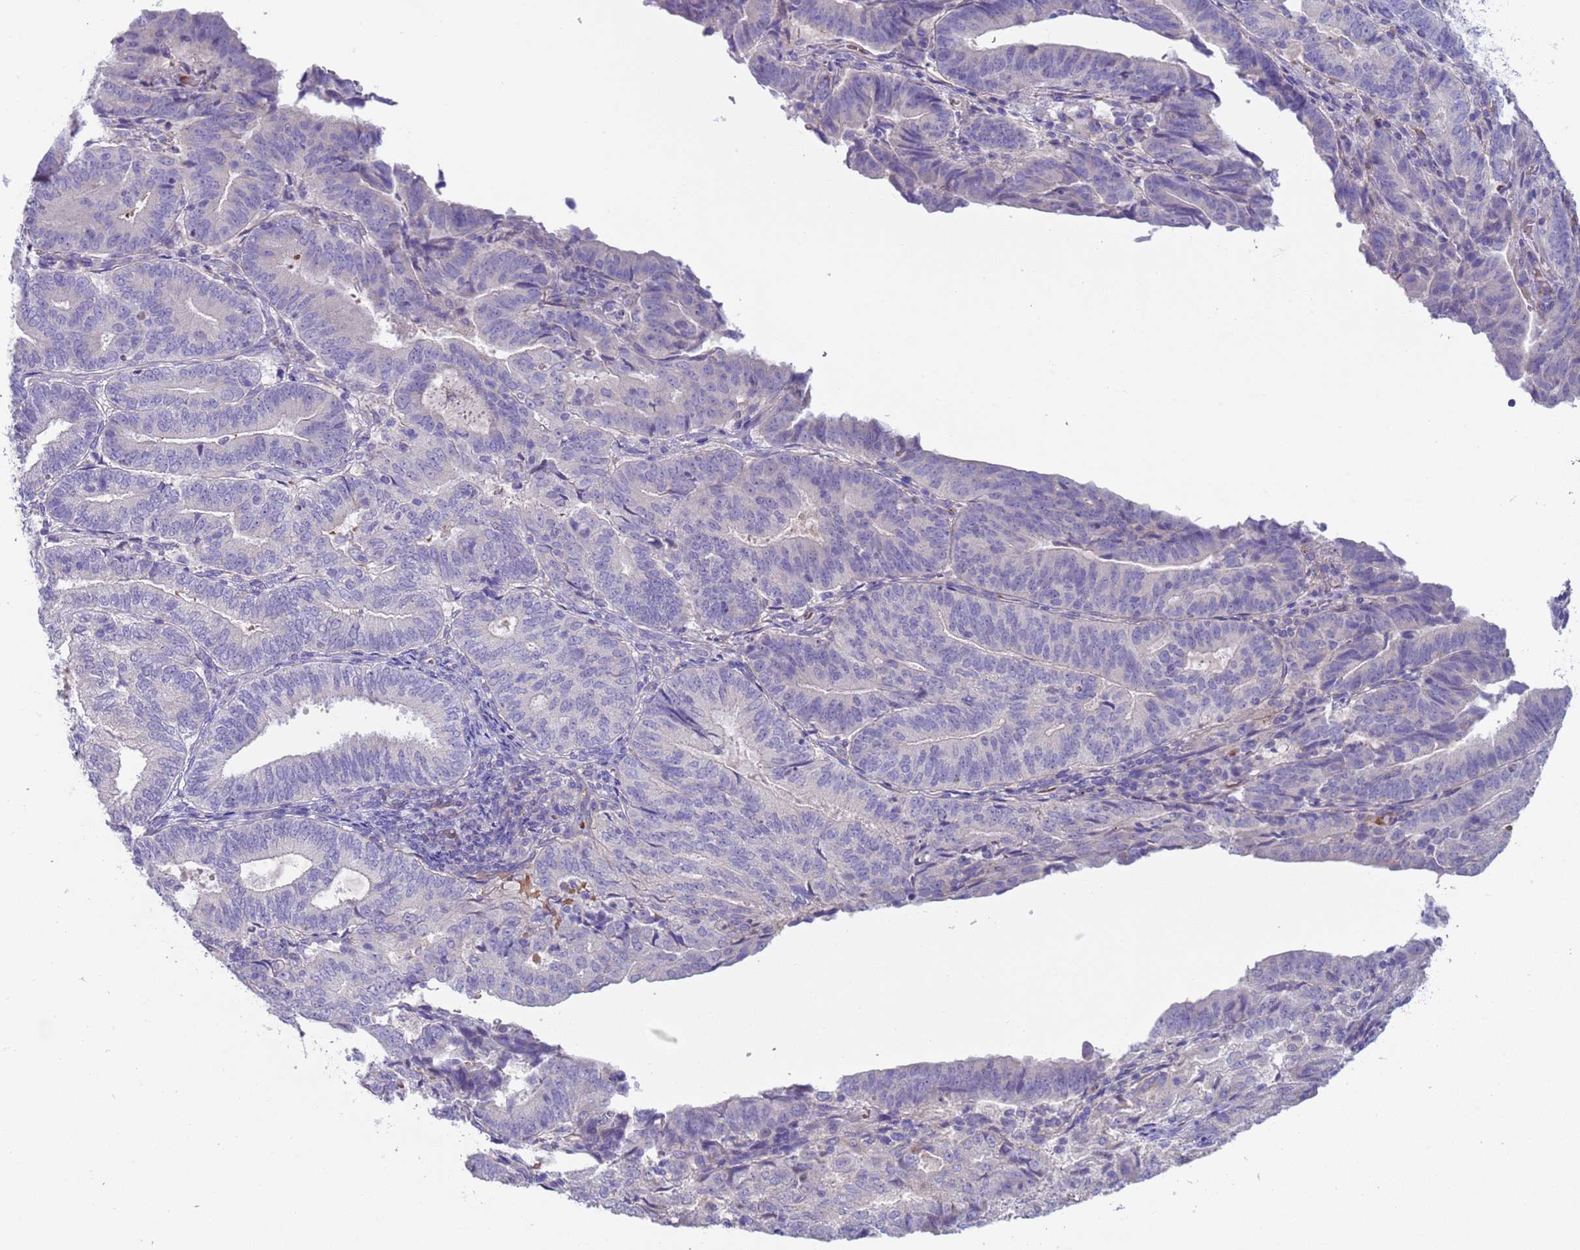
{"staining": {"intensity": "negative", "quantity": "none", "location": "none"}, "tissue": "endometrial cancer", "cell_type": "Tumor cells", "image_type": "cancer", "snomed": [{"axis": "morphology", "description": "Adenocarcinoma, NOS"}, {"axis": "topography", "description": "Endometrium"}], "caption": "An immunohistochemistry (IHC) photomicrograph of endometrial cancer (adenocarcinoma) is shown. There is no staining in tumor cells of endometrial cancer (adenocarcinoma).", "gene": "KBTBD3", "patient": {"sex": "female", "age": 70}}